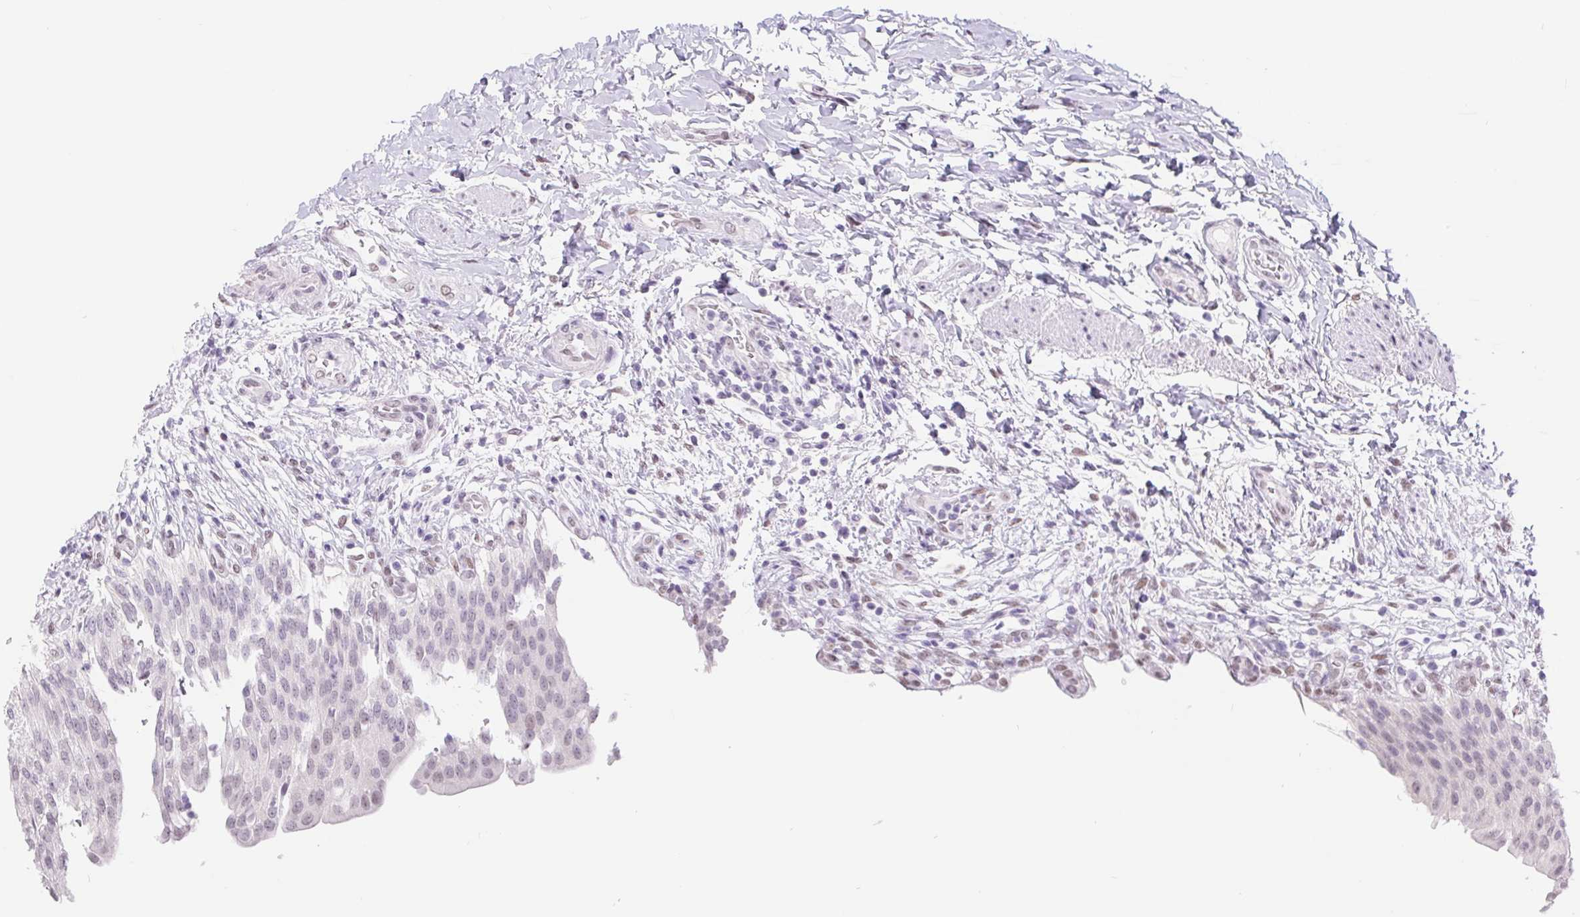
{"staining": {"intensity": "weak", "quantity": "25%-75%", "location": "nuclear"}, "tissue": "urinary bladder", "cell_type": "Urothelial cells", "image_type": "normal", "snomed": [{"axis": "morphology", "description": "Normal tissue, NOS"}, {"axis": "topography", "description": "Urinary bladder"}, {"axis": "topography", "description": "Peripheral nerve tissue"}], "caption": "Urothelial cells demonstrate low levels of weak nuclear expression in approximately 25%-75% of cells in benign human urinary bladder. (Stains: DAB (3,3'-diaminobenzidine) in brown, nuclei in blue, Microscopy: brightfield microscopy at high magnification).", "gene": "CAND1", "patient": {"sex": "female", "age": 60}}